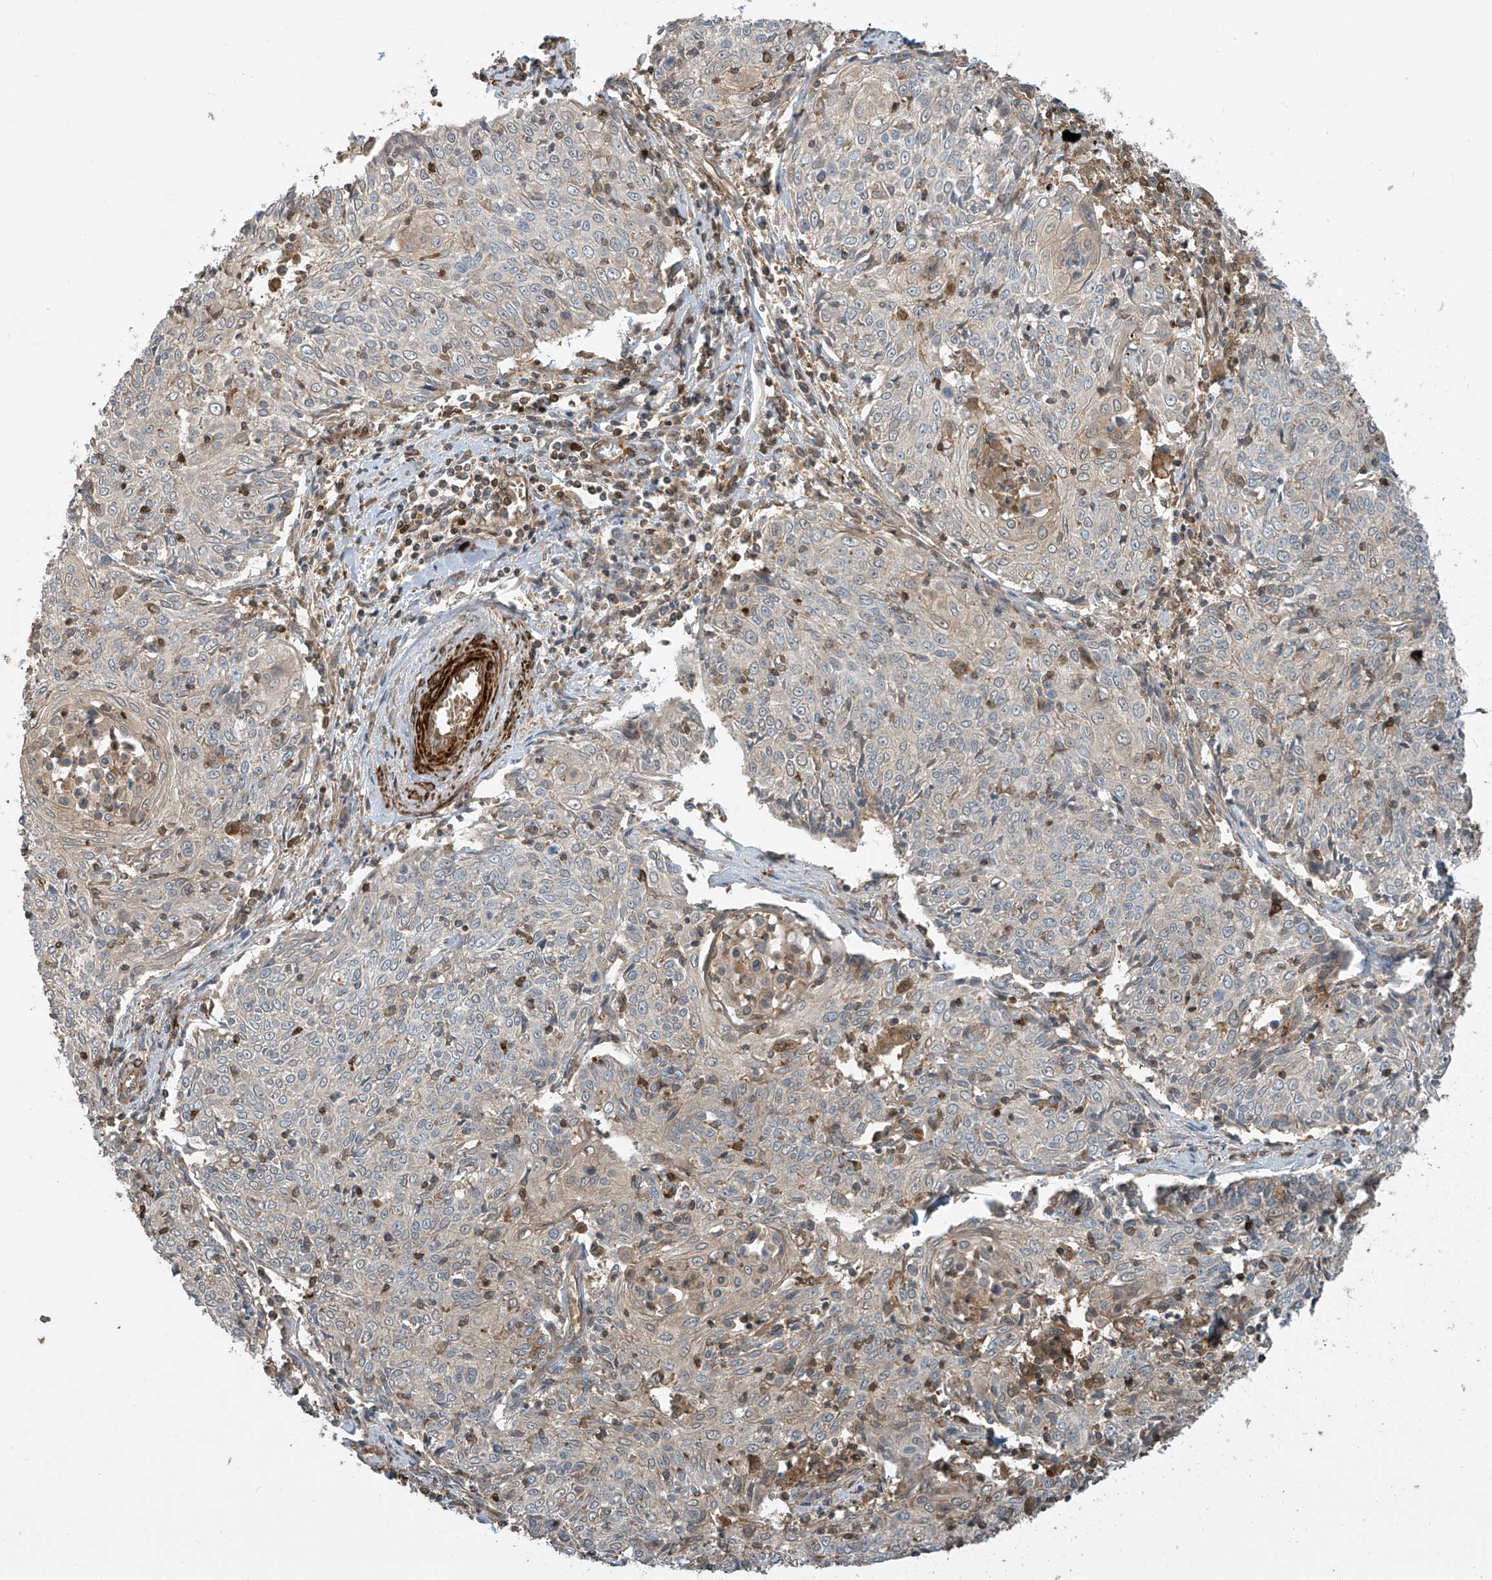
{"staining": {"intensity": "weak", "quantity": "<25%", "location": "cytoplasmic/membranous"}, "tissue": "cervical cancer", "cell_type": "Tumor cells", "image_type": "cancer", "snomed": [{"axis": "morphology", "description": "Squamous cell carcinoma, NOS"}, {"axis": "topography", "description": "Cervix"}], "caption": "Immunohistochemical staining of human cervical cancer (squamous cell carcinoma) displays no significant positivity in tumor cells. (DAB IHC visualized using brightfield microscopy, high magnification).", "gene": "SH3BGRL3", "patient": {"sex": "female", "age": 48}}